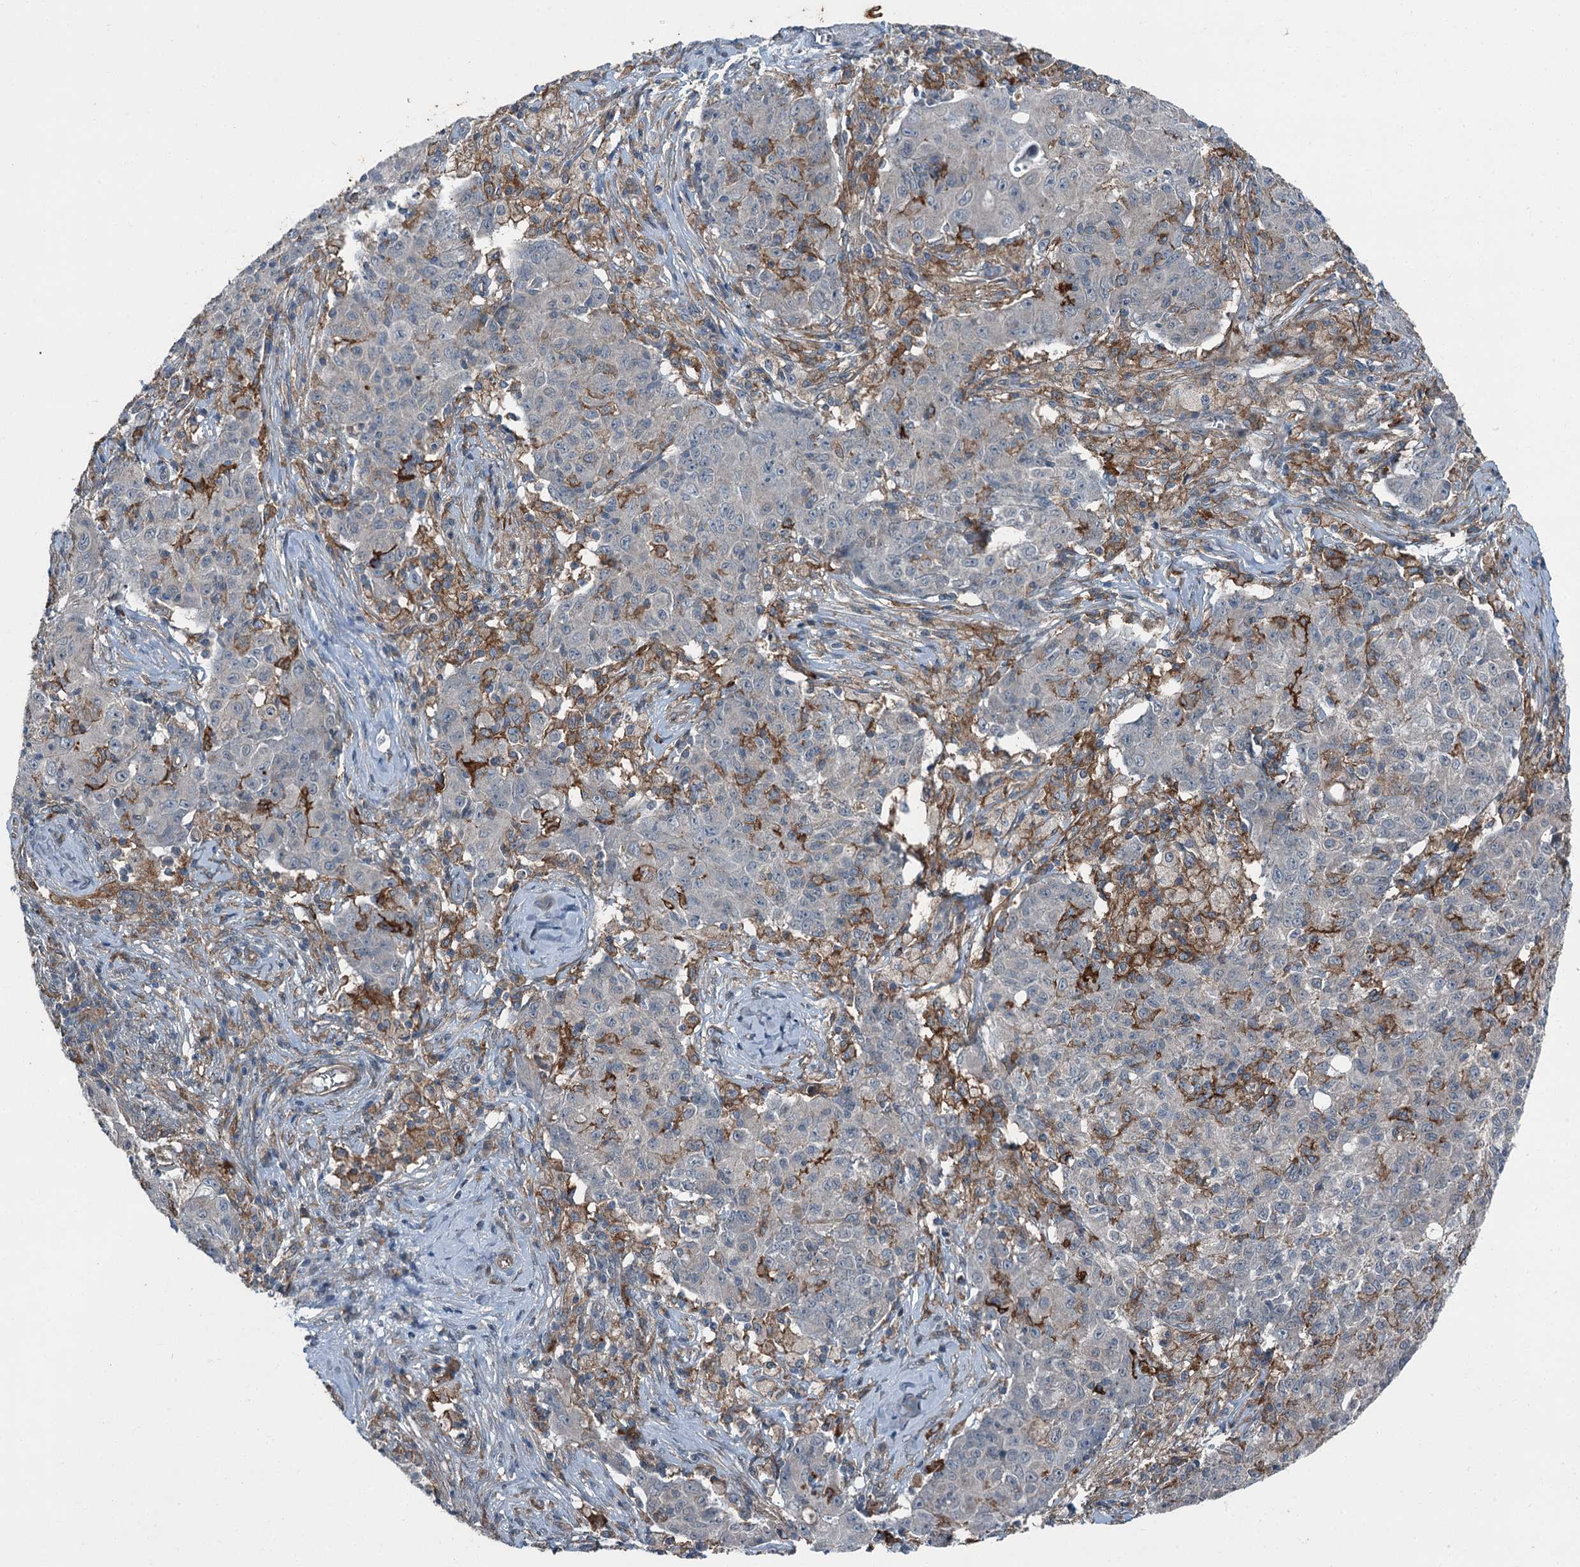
{"staining": {"intensity": "negative", "quantity": "none", "location": "none"}, "tissue": "ovarian cancer", "cell_type": "Tumor cells", "image_type": "cancer", "snomed": [{"axis": "morphology", "description": "Carcinoma, endometroid"}, {"axis": "topography", "description": "Ovary"}], "caption": "High magnification brightfield microscopy of ovarian cancer (endometroid carcinoma) stained with DAB (3,3'-diaminobenzidine) (brown) and counterstained with hematoxylin (blue): tumor cells show no significant expression.", "gene": "AXL", "patient": {"sex": "female", "age": 42}}